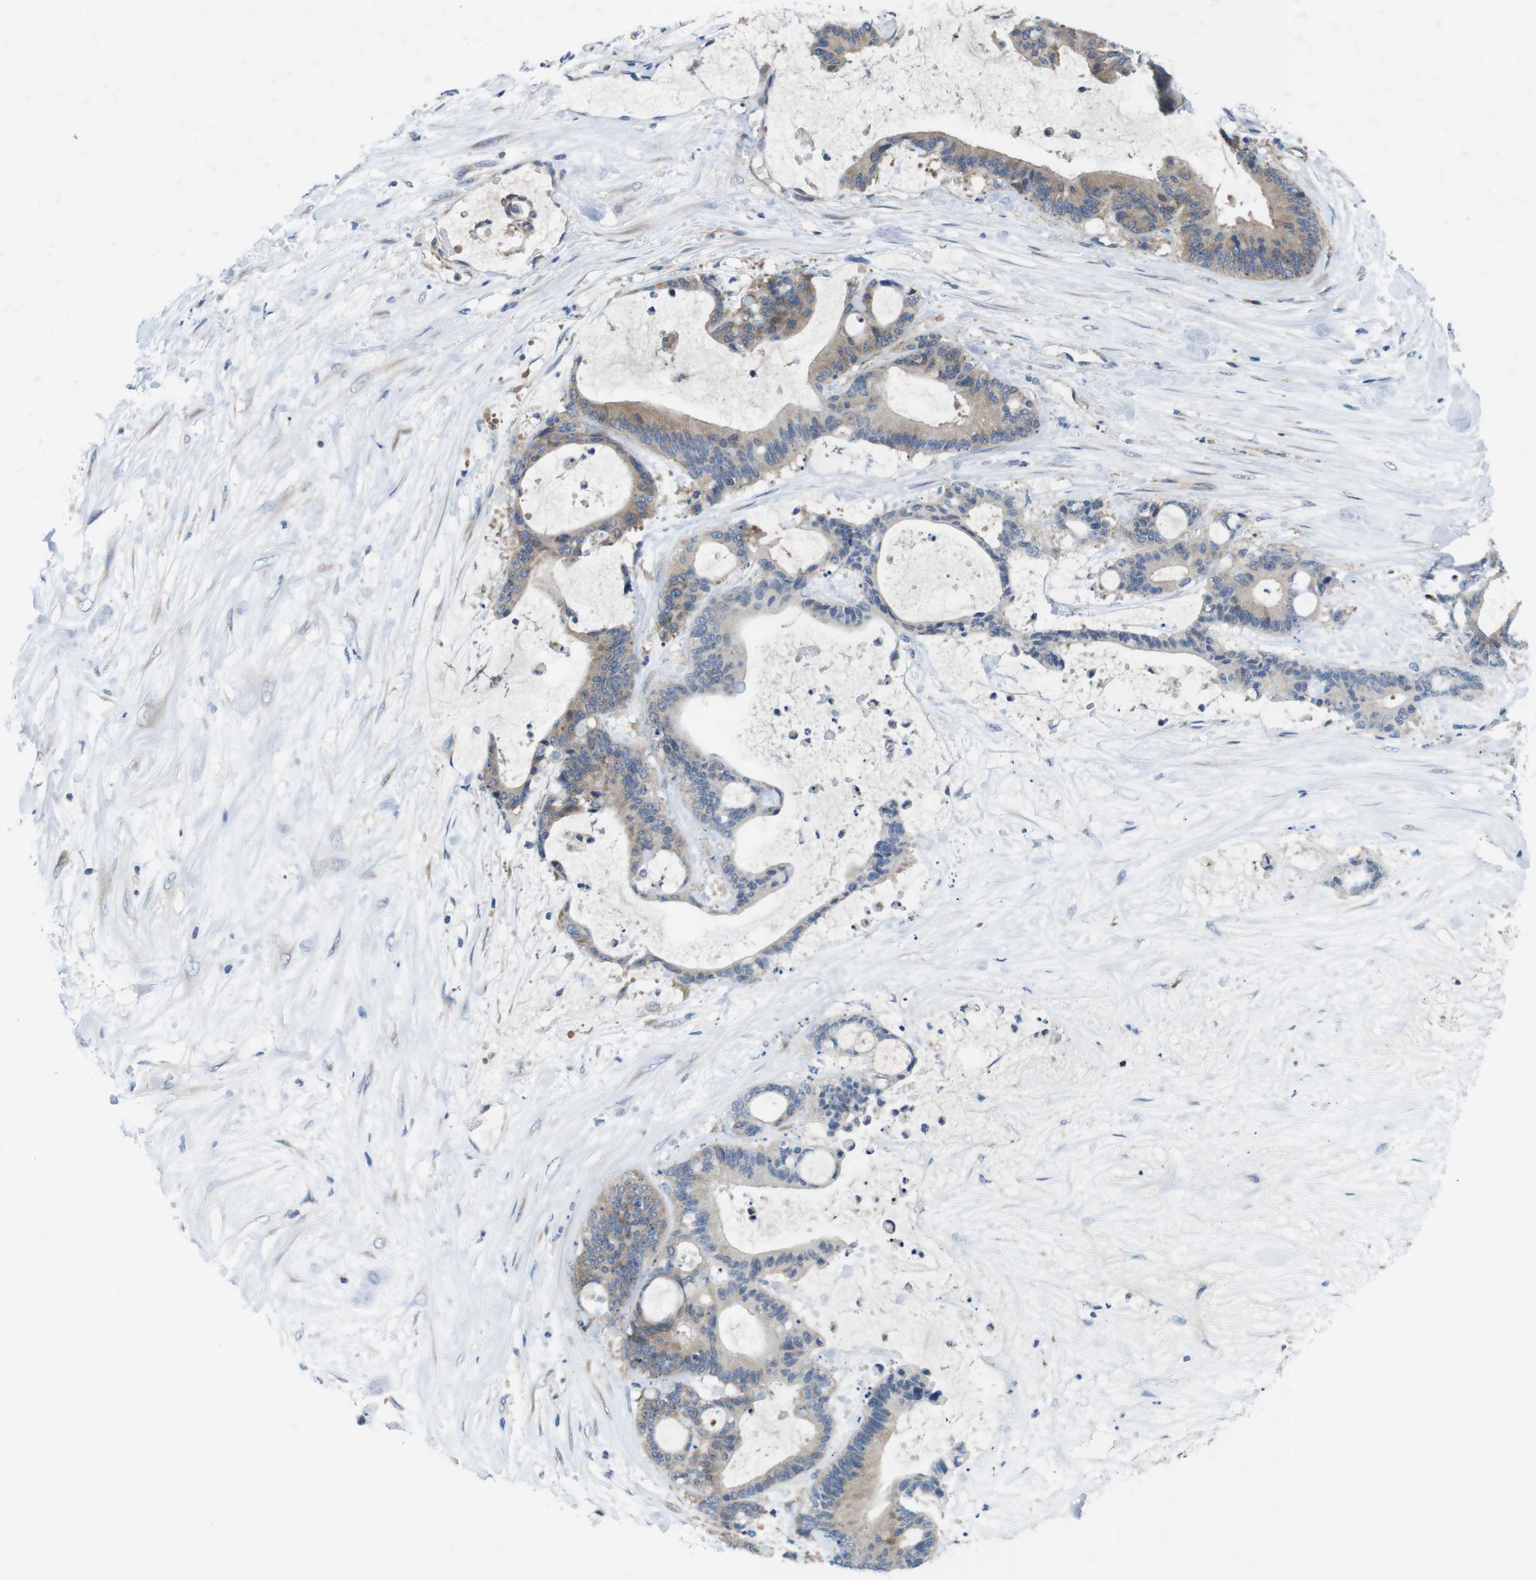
{"staining": {"intensity": "weak", "quantity": ">75%", "location": "cytoplasmic/membranous"}, "tissue": "liver cancer", "cell_type": "Tumor cells", "image_type": "cancer", "snomed": [{"axis": "morphology", "description": "Cholangiocarcinoma"}, {"axis": "topography", "description": "Liver"}], "caption": "Protein analysis of liver cancer tissue displays weak cytoplasmic/membranous expression in about >75% of tumor cells.", "gene": "DCLK1", "patient": {"sex": "female", "age": 73}}